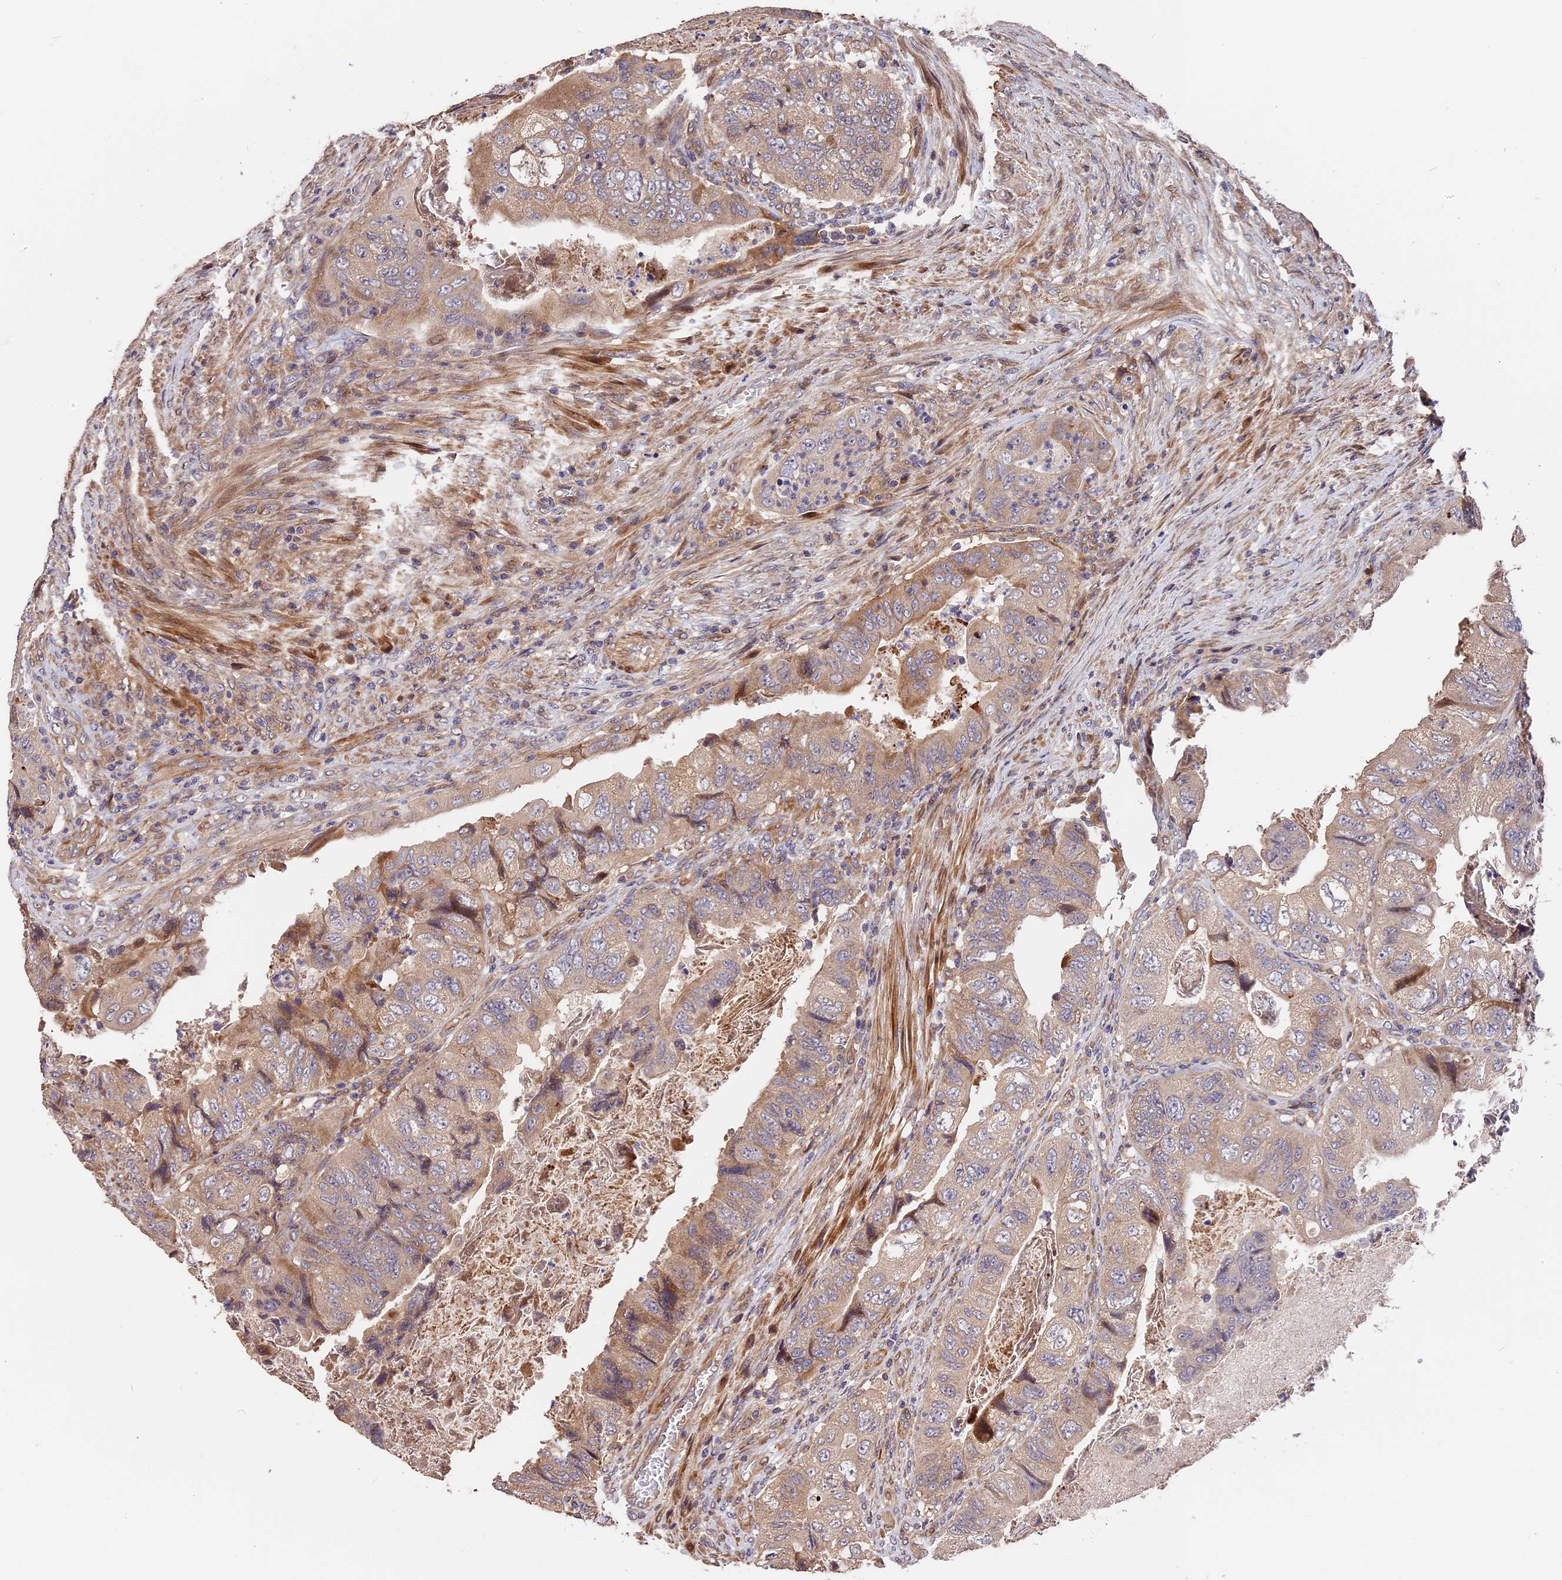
{"staining": {"intensity": "weak", "quantity": "25%-75%", "location": "cytoplasmic/membranous"}, "tissue": "colorectal cancer", "cell_type": "Tumor cells", "image_type": "cancer", "snomed": [{"axis": "morphology", "description": "Adenocarcinoma, NOS"}, {"axis": "topography", "description": "Rectum"}], "caption": "This is an image of immunohistochemistry staining of adenocarcinoma (colorectal), which shows weak staining in the cytoplasmic/membranous of tumor cells.", "gene": "ARHGAP17", "patient": {"sex": "male", "age": 63}}